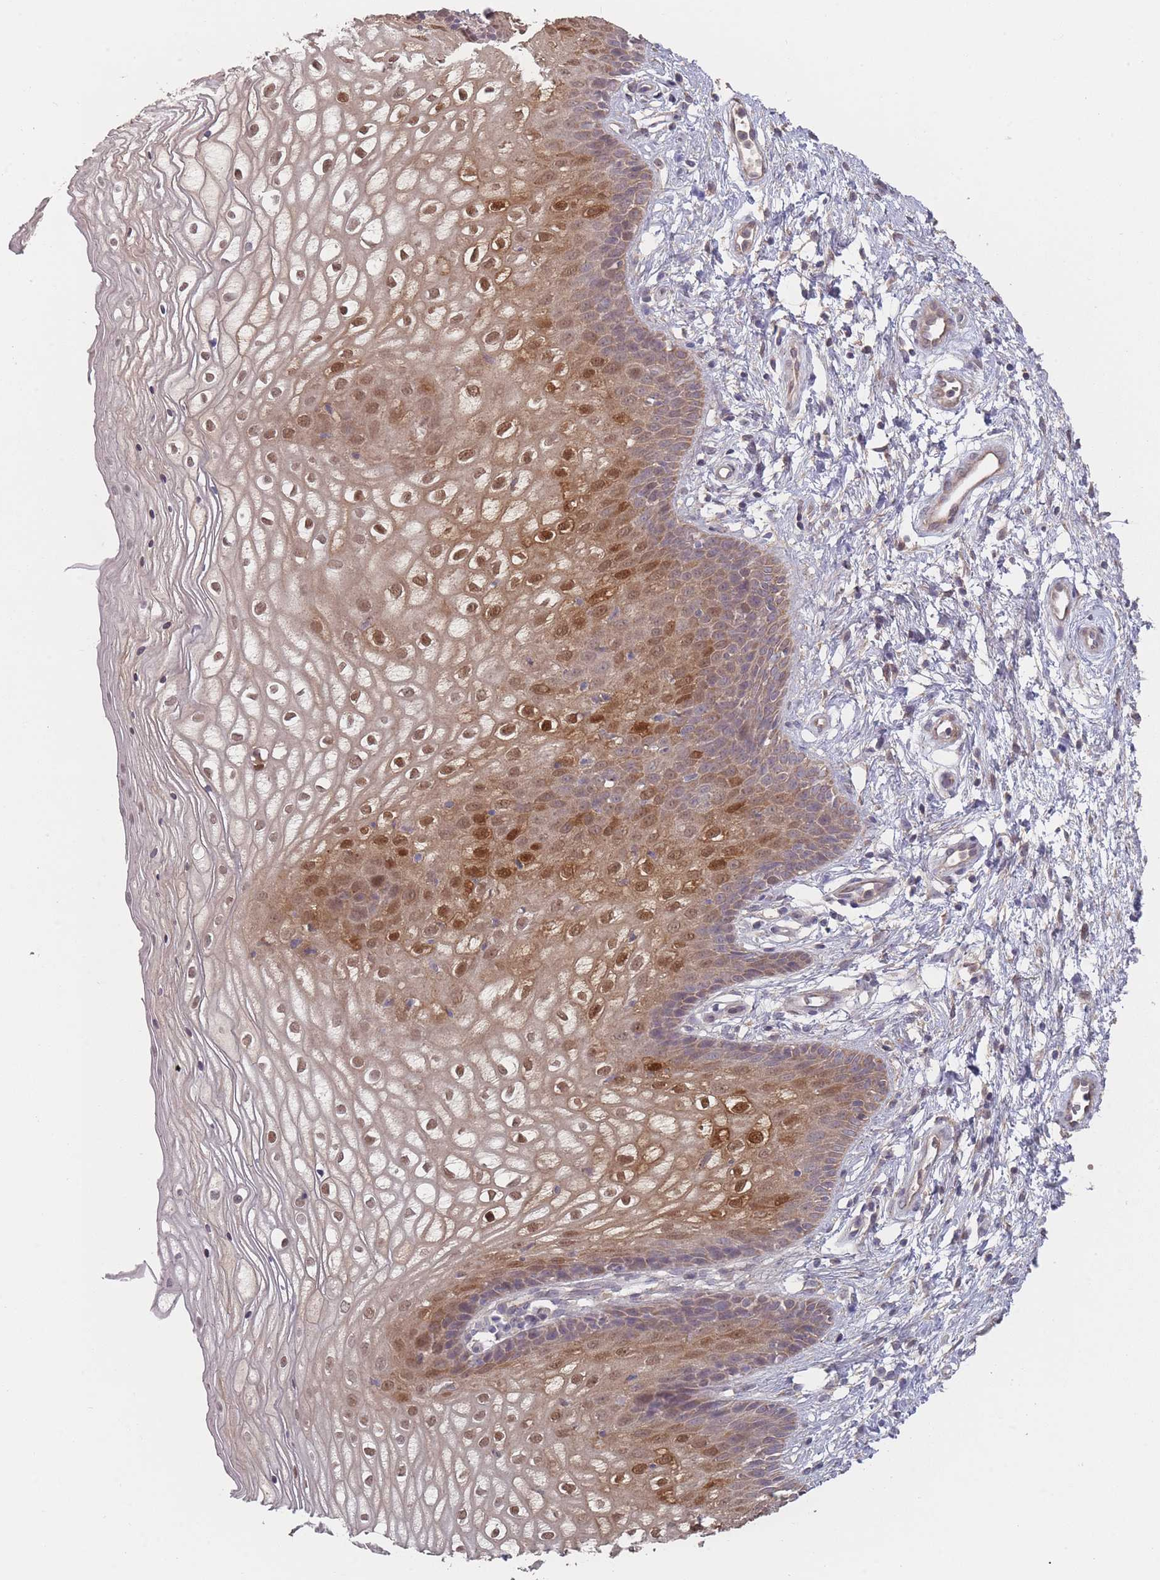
{"staining": {"intensity": "strong", "quantity": "<25%", "location": "cytoplasmic/membranous,nuclear"}, "tissue": "vagina", "cell_type": "Squamous epithelial cells", "image_type": "normal", "snomed": [{"axis": "morphology", "description": "Normal tissue, NOS"}, {"axis": "topography", "description": "Vagina"}], "caption": "A histopathology image of vagina stained for a protein displays strong cytoplasmic/membranous,nuclear brown staining in squamous epithelial cells.", "gene": "ERCC6L", "patient": {"sex": "female", "age": 34}}